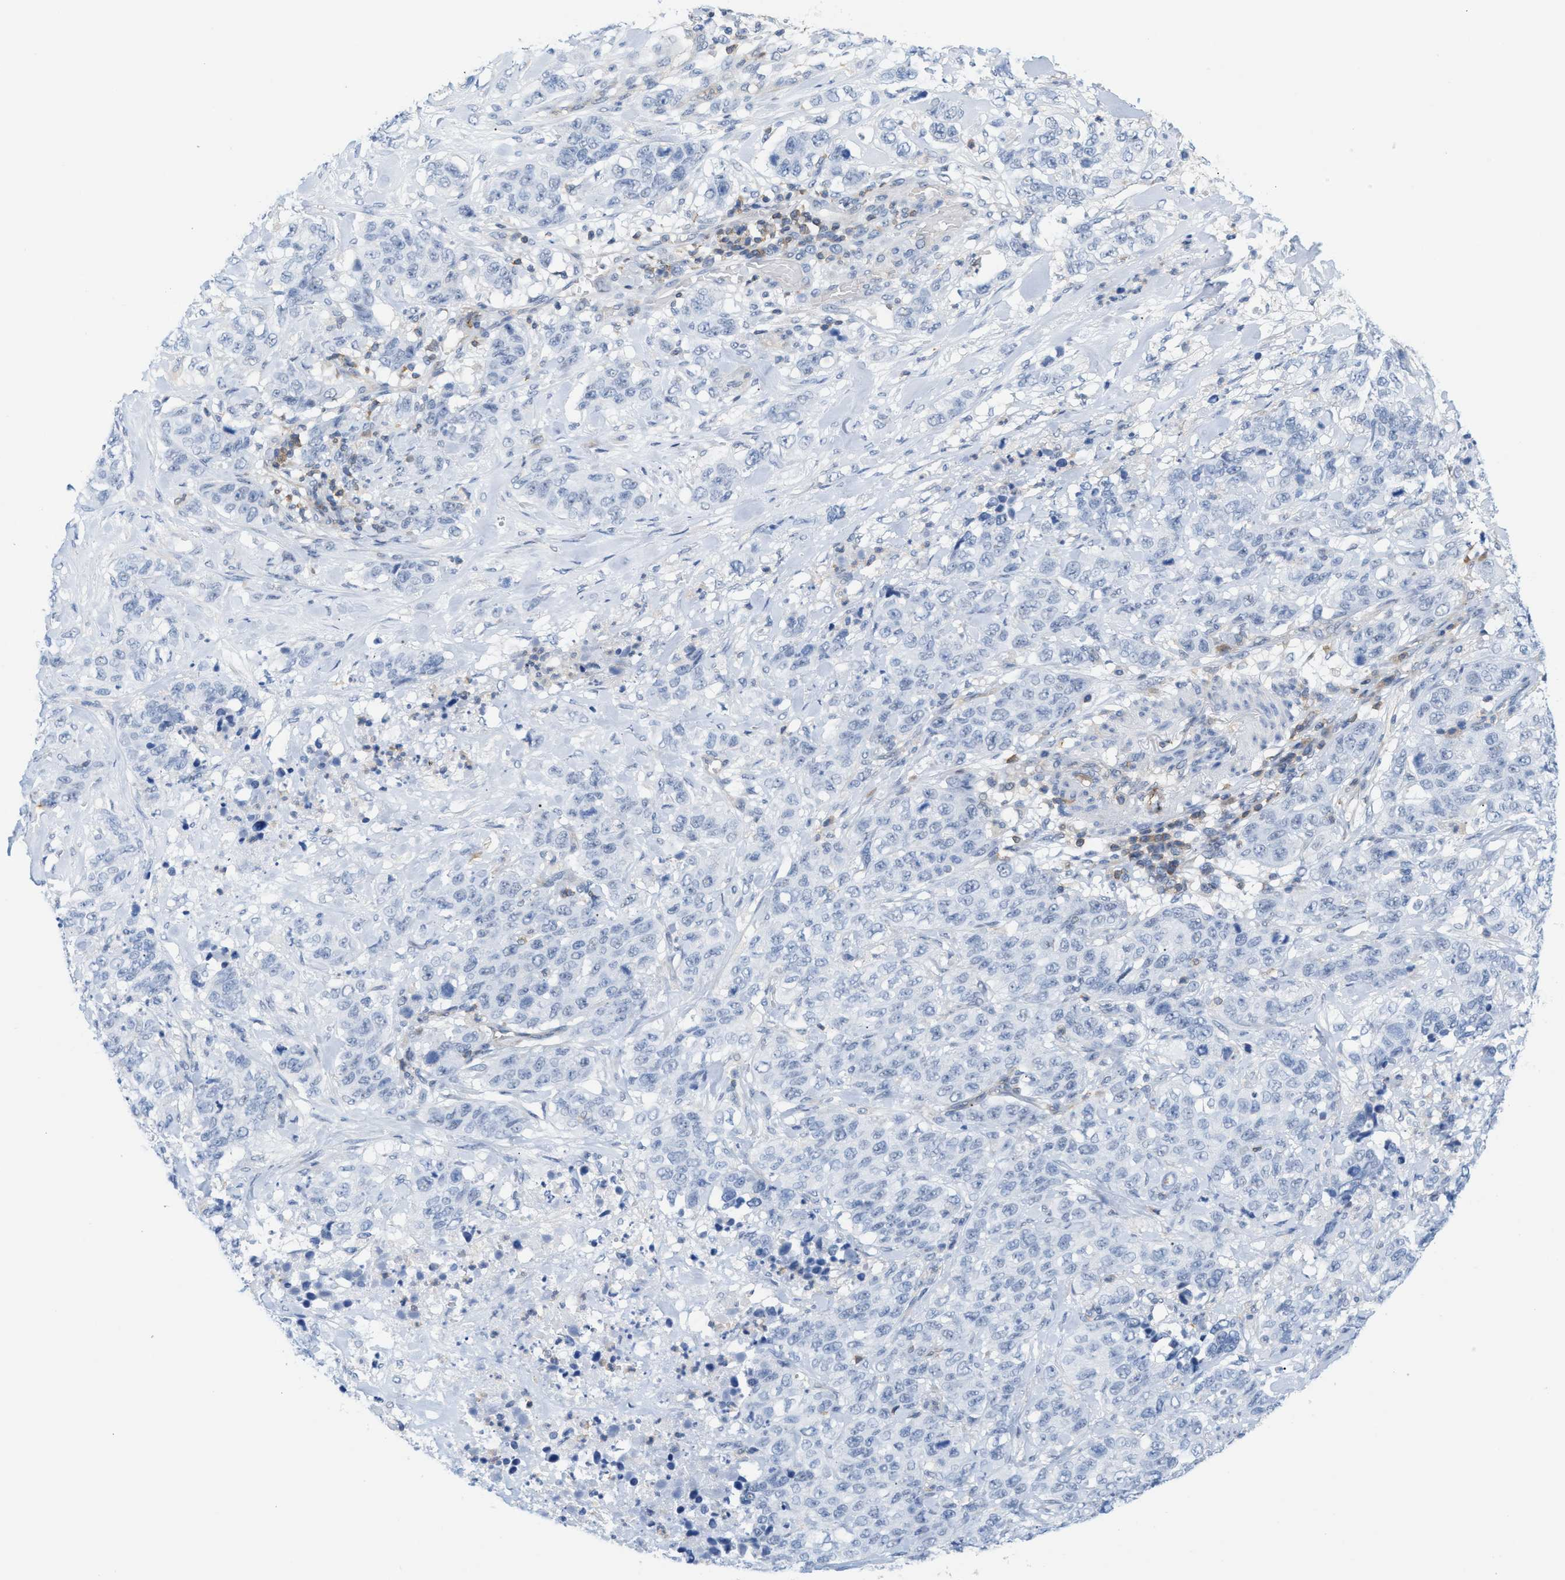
{"staining": {"intensity": "negative", "quantity": "none", "location": "none"}, "tissue": "stomach cancer", "cell_type": "Tumor cells", "image_type": "cancer", "snomed": [{"axis": "morphology", "description": "Adenocarcinoma, NOS"}, {"axis": "topography", "description": "Stomach"}], "caption": "There is no significant staining in tumor cells of stomach adenocarcinoma.", "gene": "IL16", "patient": {"sex": "male", "age": 48}}